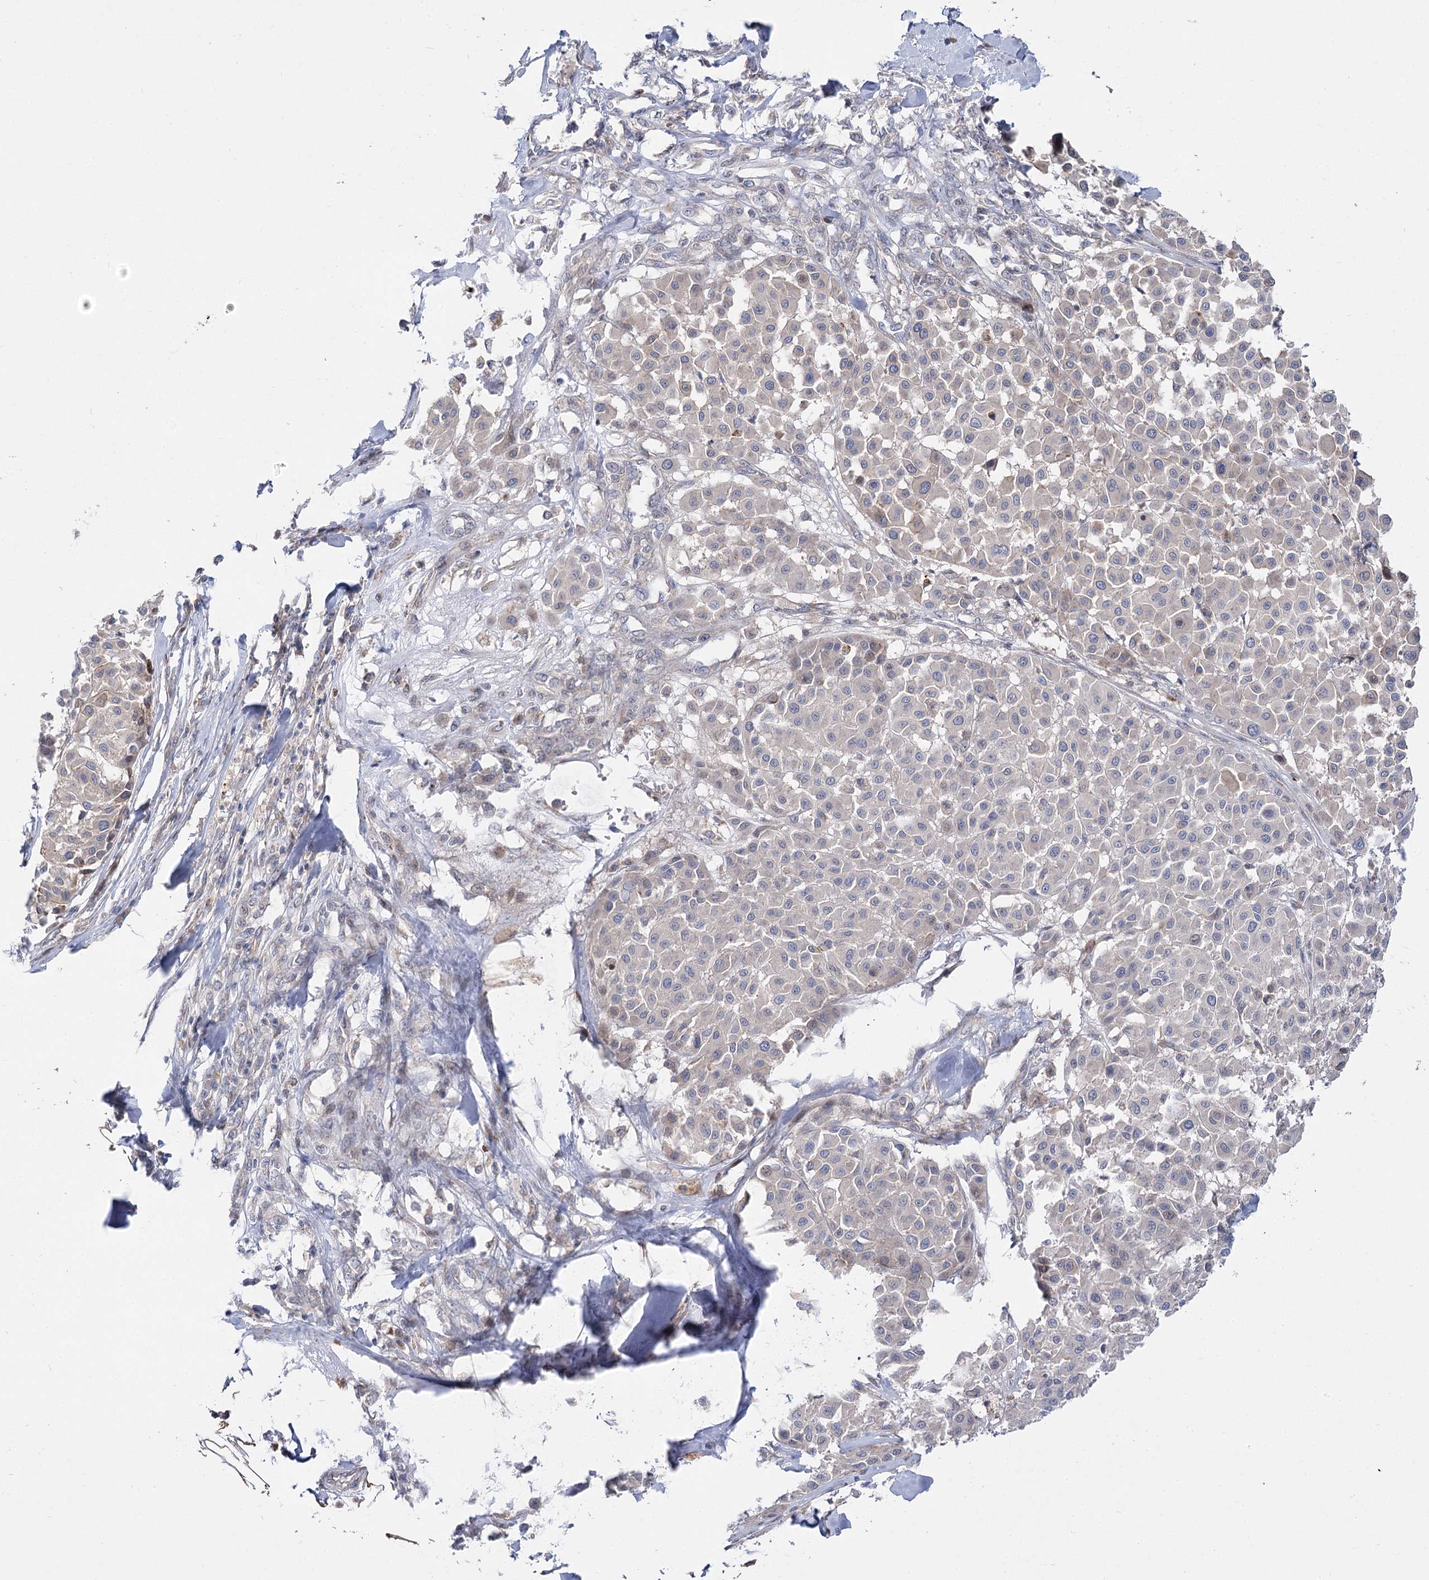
{"staining": {"intensity": "negative", "quantity": "none", "location": "none"}, "tissue": "melanoma", "cell_type": "Tumor cells", "image_type": "cancer", "snomed": [{"axis": "morphology", "description": "Malignant melanoma, Metastatic site"}, {"axis": "topography", "description": "Soft tissue"}], "caption": "A photomicrograph of human melanoma is negative for staining in tumor cells. (Immunohistochemistry, brightfield microscopy, high magnification).", "gene": "SH3BP5L", "patient": {"sex": "male", "age": 41}}